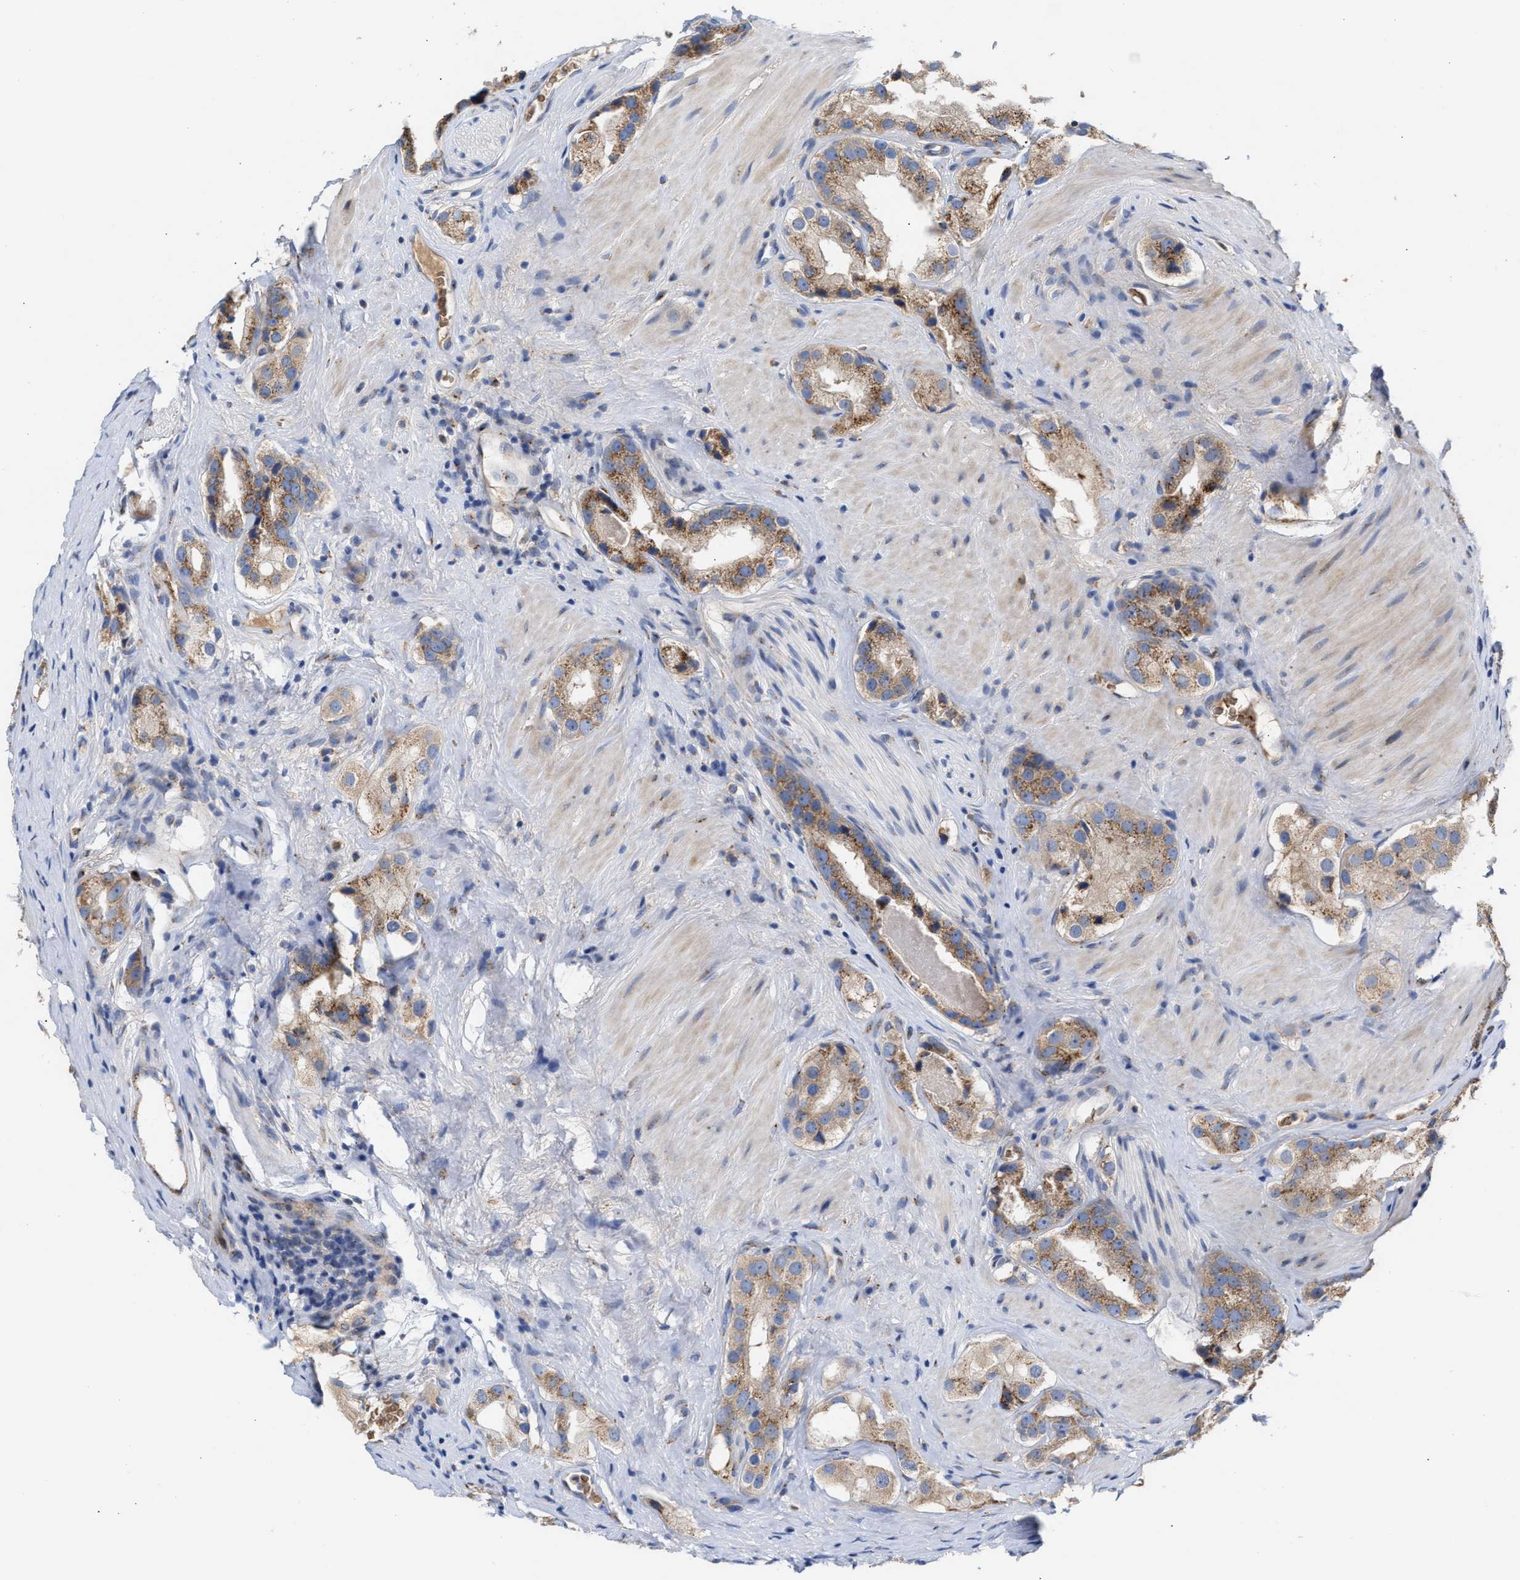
{"staining": {"intensity": "moderate", "quantity": ">75%", "location": "cytoplasmic/membranous"}, "tissue": "prostate cancer", "cell_type": "Tumor cells", "image_type": "cancer", "snomed": [{"axis": "morphology", "description": "Adenocarcinoma, High grade"}, {"axis": "topography", "description": "Prostate"}], "caption": "Protein positivity by immunohistochemistry (IHC) exhibits moderate cytoplasmic/membranous staining in about >75% of tumor cells in high-grade adenocarcinoma (prostate).", "gene": "CCL2", "patient": {"sex": "male", "age": 63}}